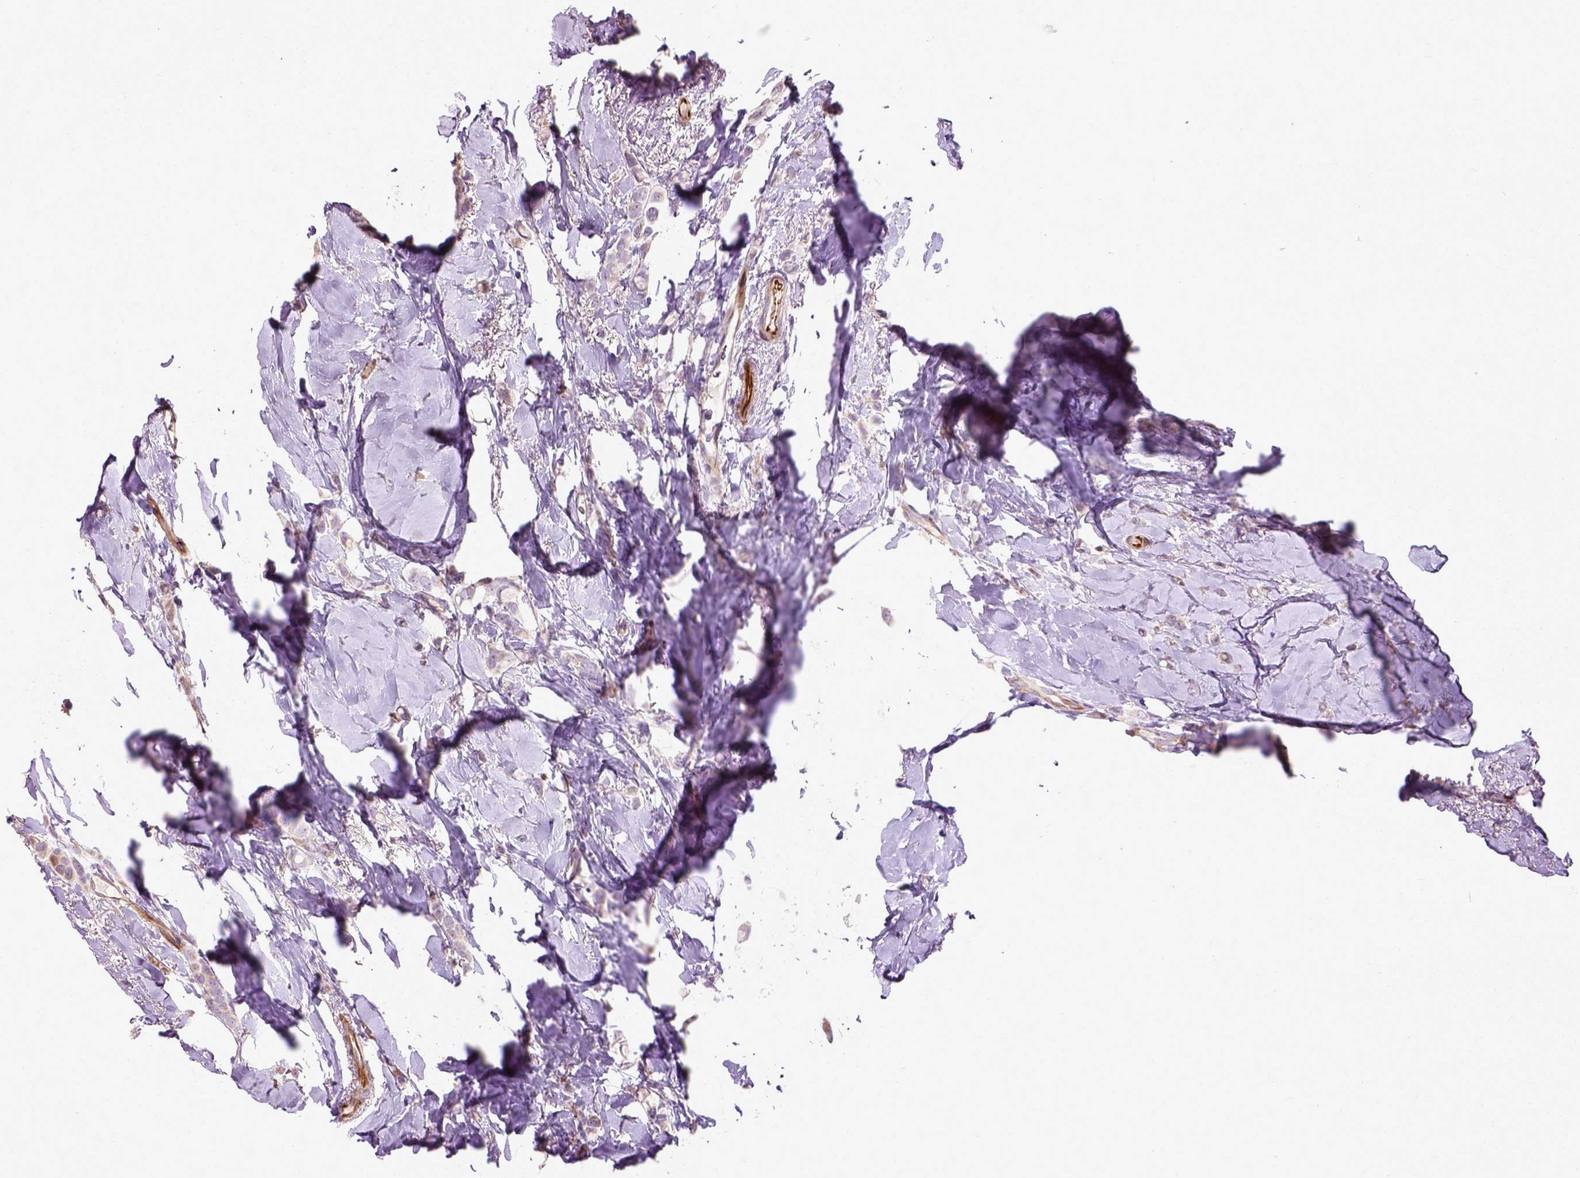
{"staining": {"intensity": "negative", "quantity": "none", "location": "none"}, "tissue": "breast cancer", "cell_type": "Tumor cells", "image_type": "cancer", "snomed": [{"axis": "morphology", "description": "Lobular carcinoma"}, {"axis": "topography", "description": "Breast"}], "caption": "This is an IHC photomicrograph of breast cancer. There is no staining in tumor cells.", "gene": "PKP3", "patient": {"sex": "female", "age": 66}}